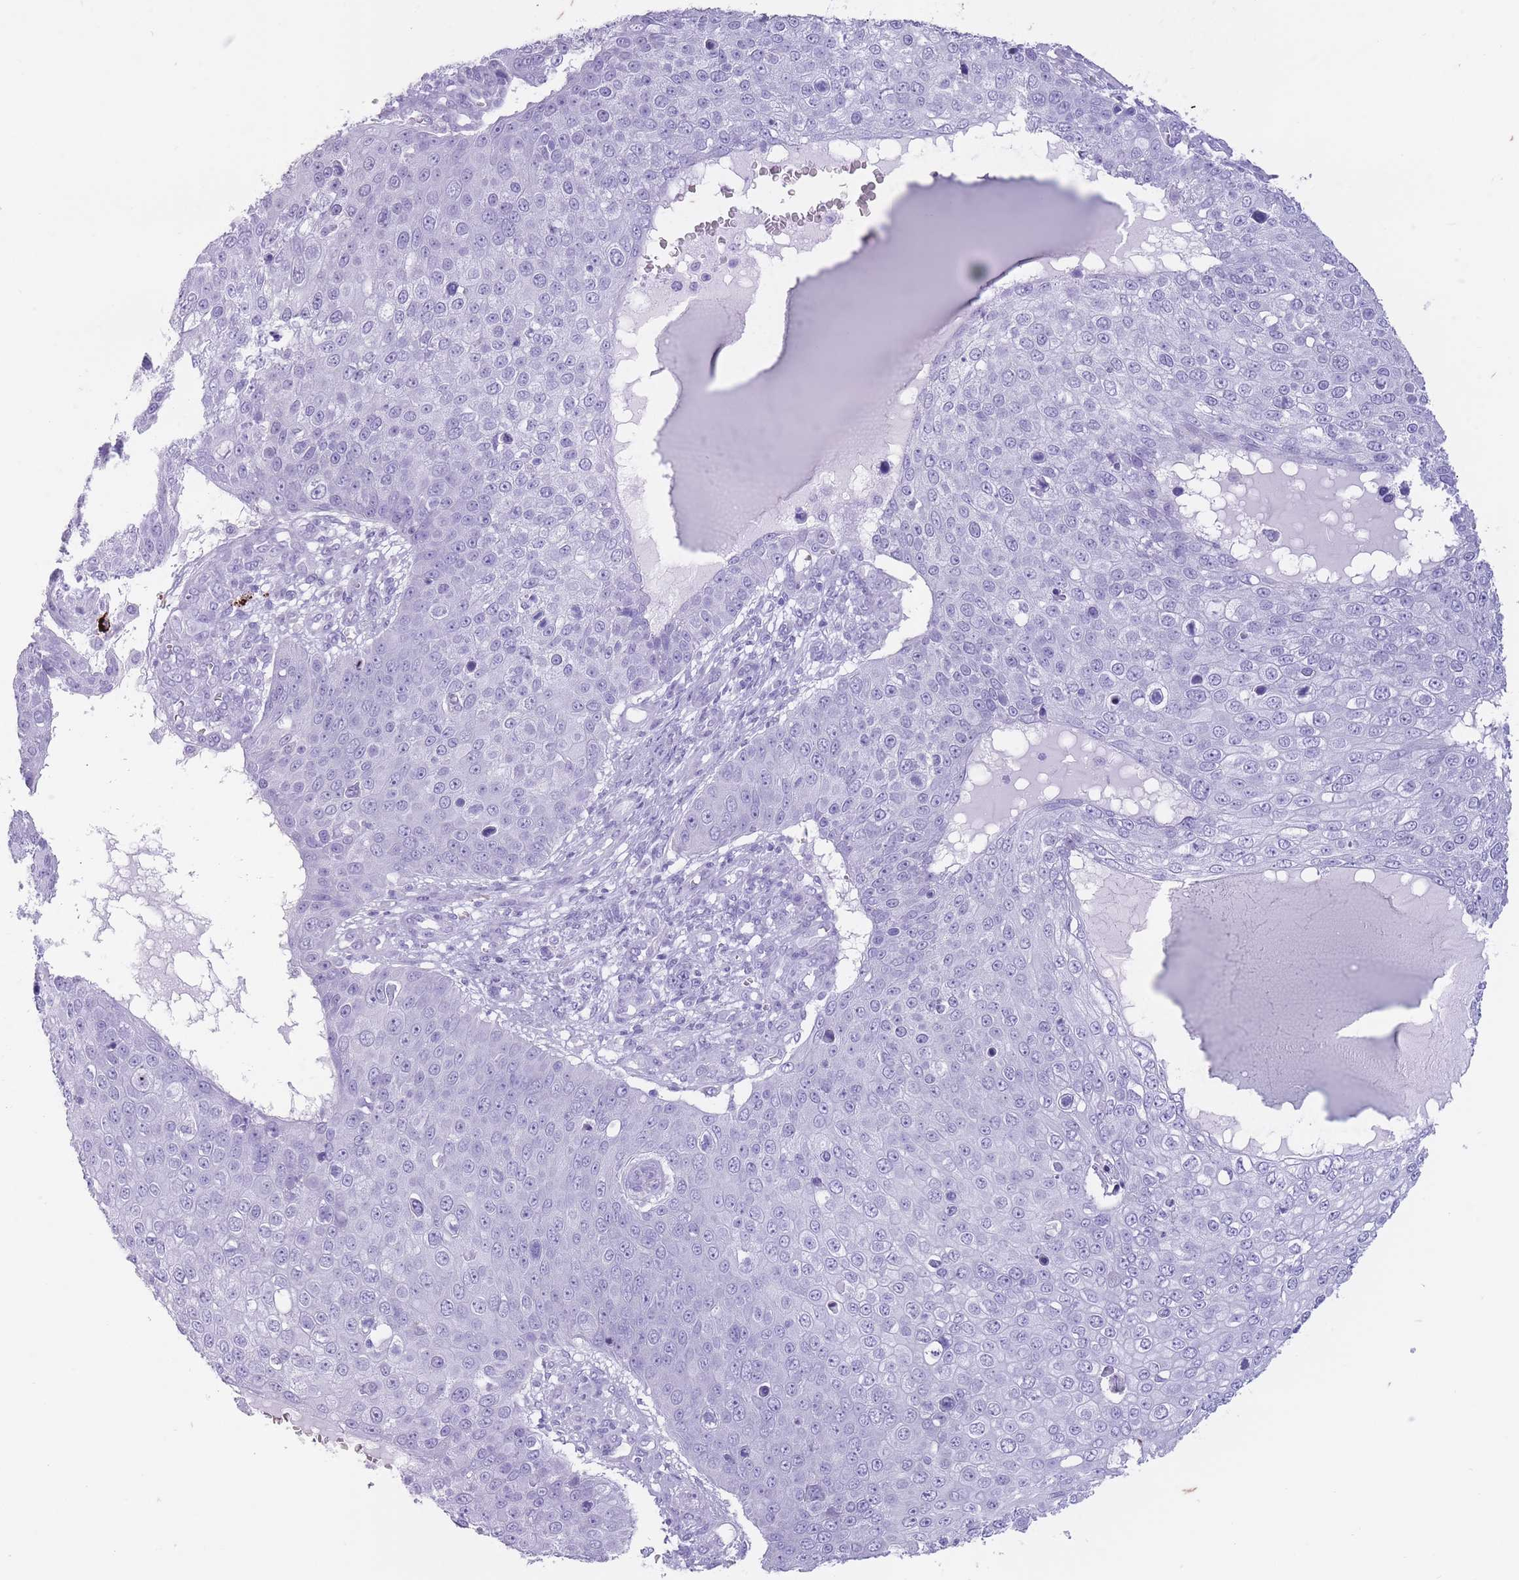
{"staining": {"intensity": "negative", "quantity": "none", "location": "none"}, "tissue": "skin cancer", "cell_type": "Tumor cells", "image_type": "cancer", "snomed": [{"axis": "morphology", "description": "Squamous cell carcinoma, NOS"}, {"axis": "topography", "description": "Skin"}], "caption": "The photomicrograph exhibits no significant positivity in tumor cells of skin cancer.", "gene": "OR4F21", "patient": {"sex": "male", "age": 71}}